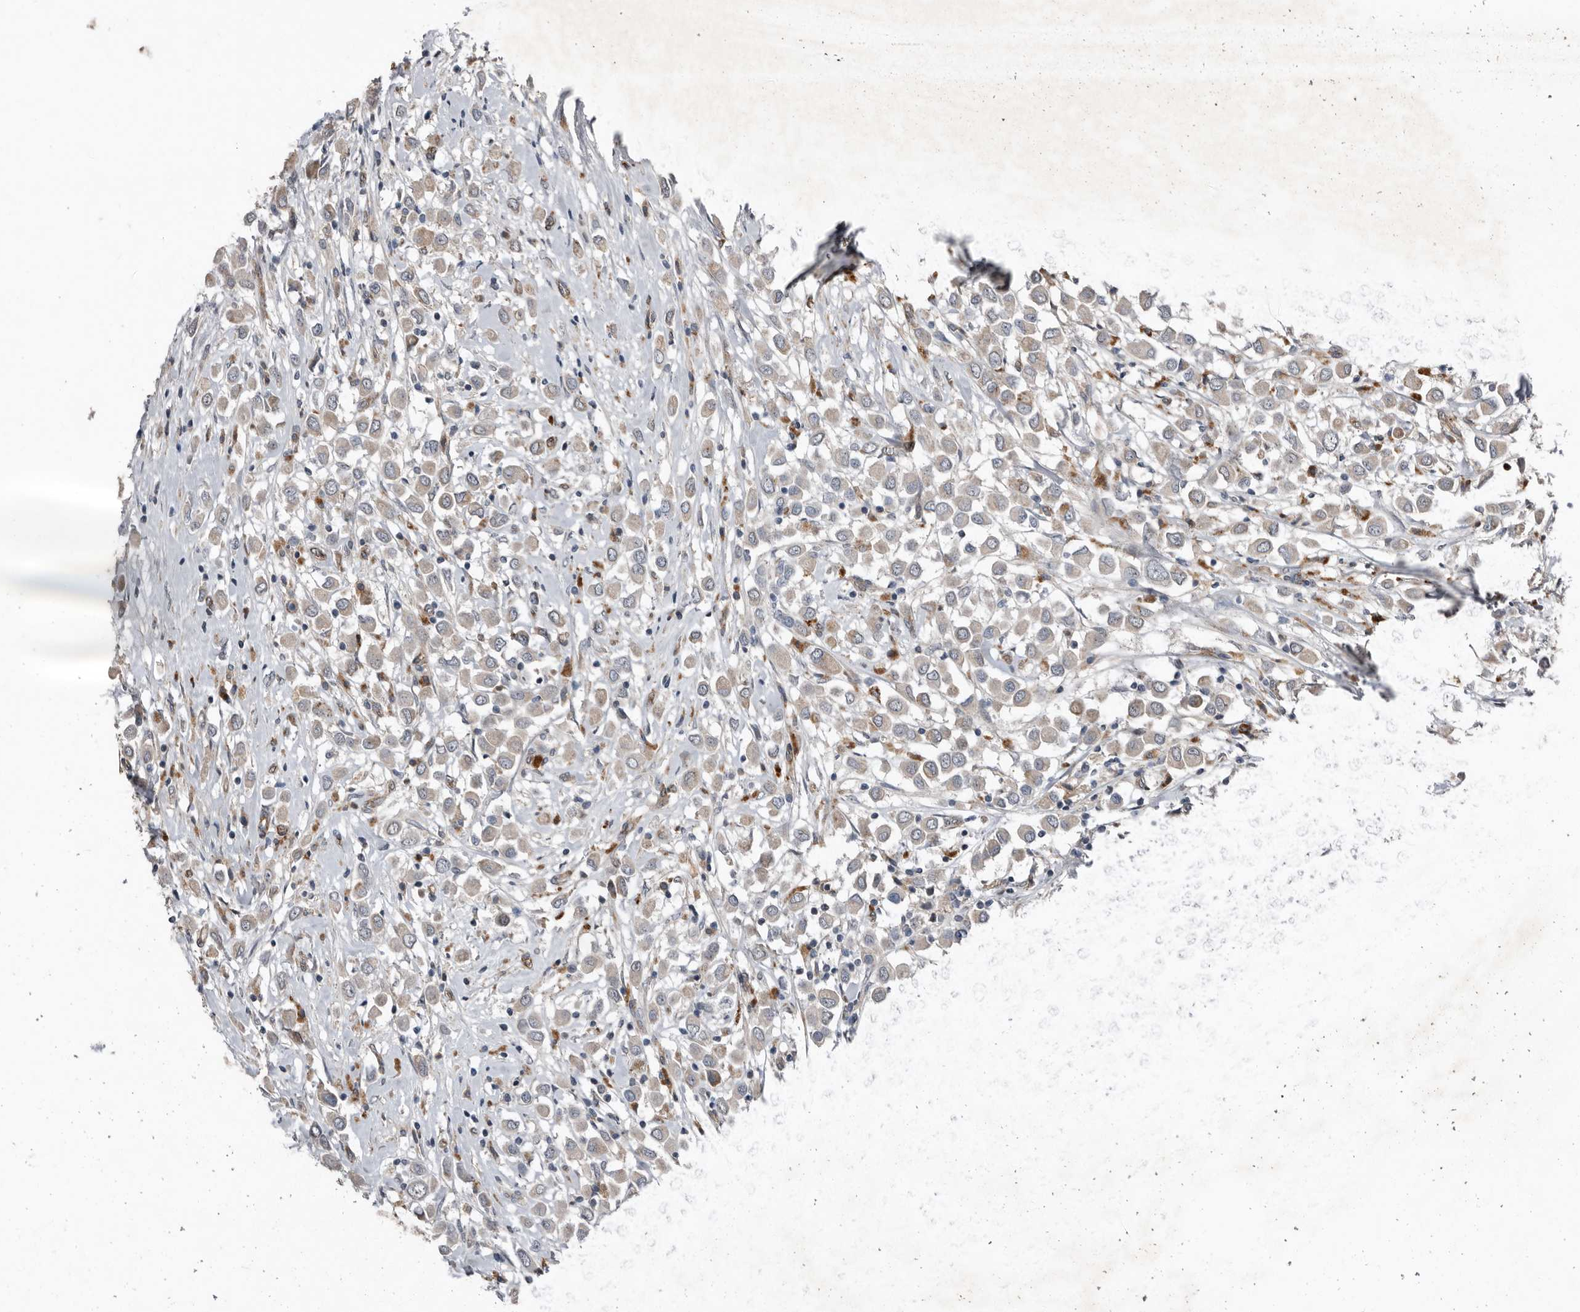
{"staining": {"intensity": "negative", "quantity": "none", "location": "none"}, "tissue": "breast cancer", "cell_type": "Tumor cells", "image_type": "cancer", "snomed": [{"axis": "morphology", "description": "Duct carcinoma"}, {"axis": "topography", "description": "Breast"}], "caption": "An IHC photomicrograph of breast intraductal carcinoma is shown. There is no staining in tumor cells of breast intraductal carcinoma.", "gene": "RANBP17", "patient": {"sex": "female", "age": 61}}